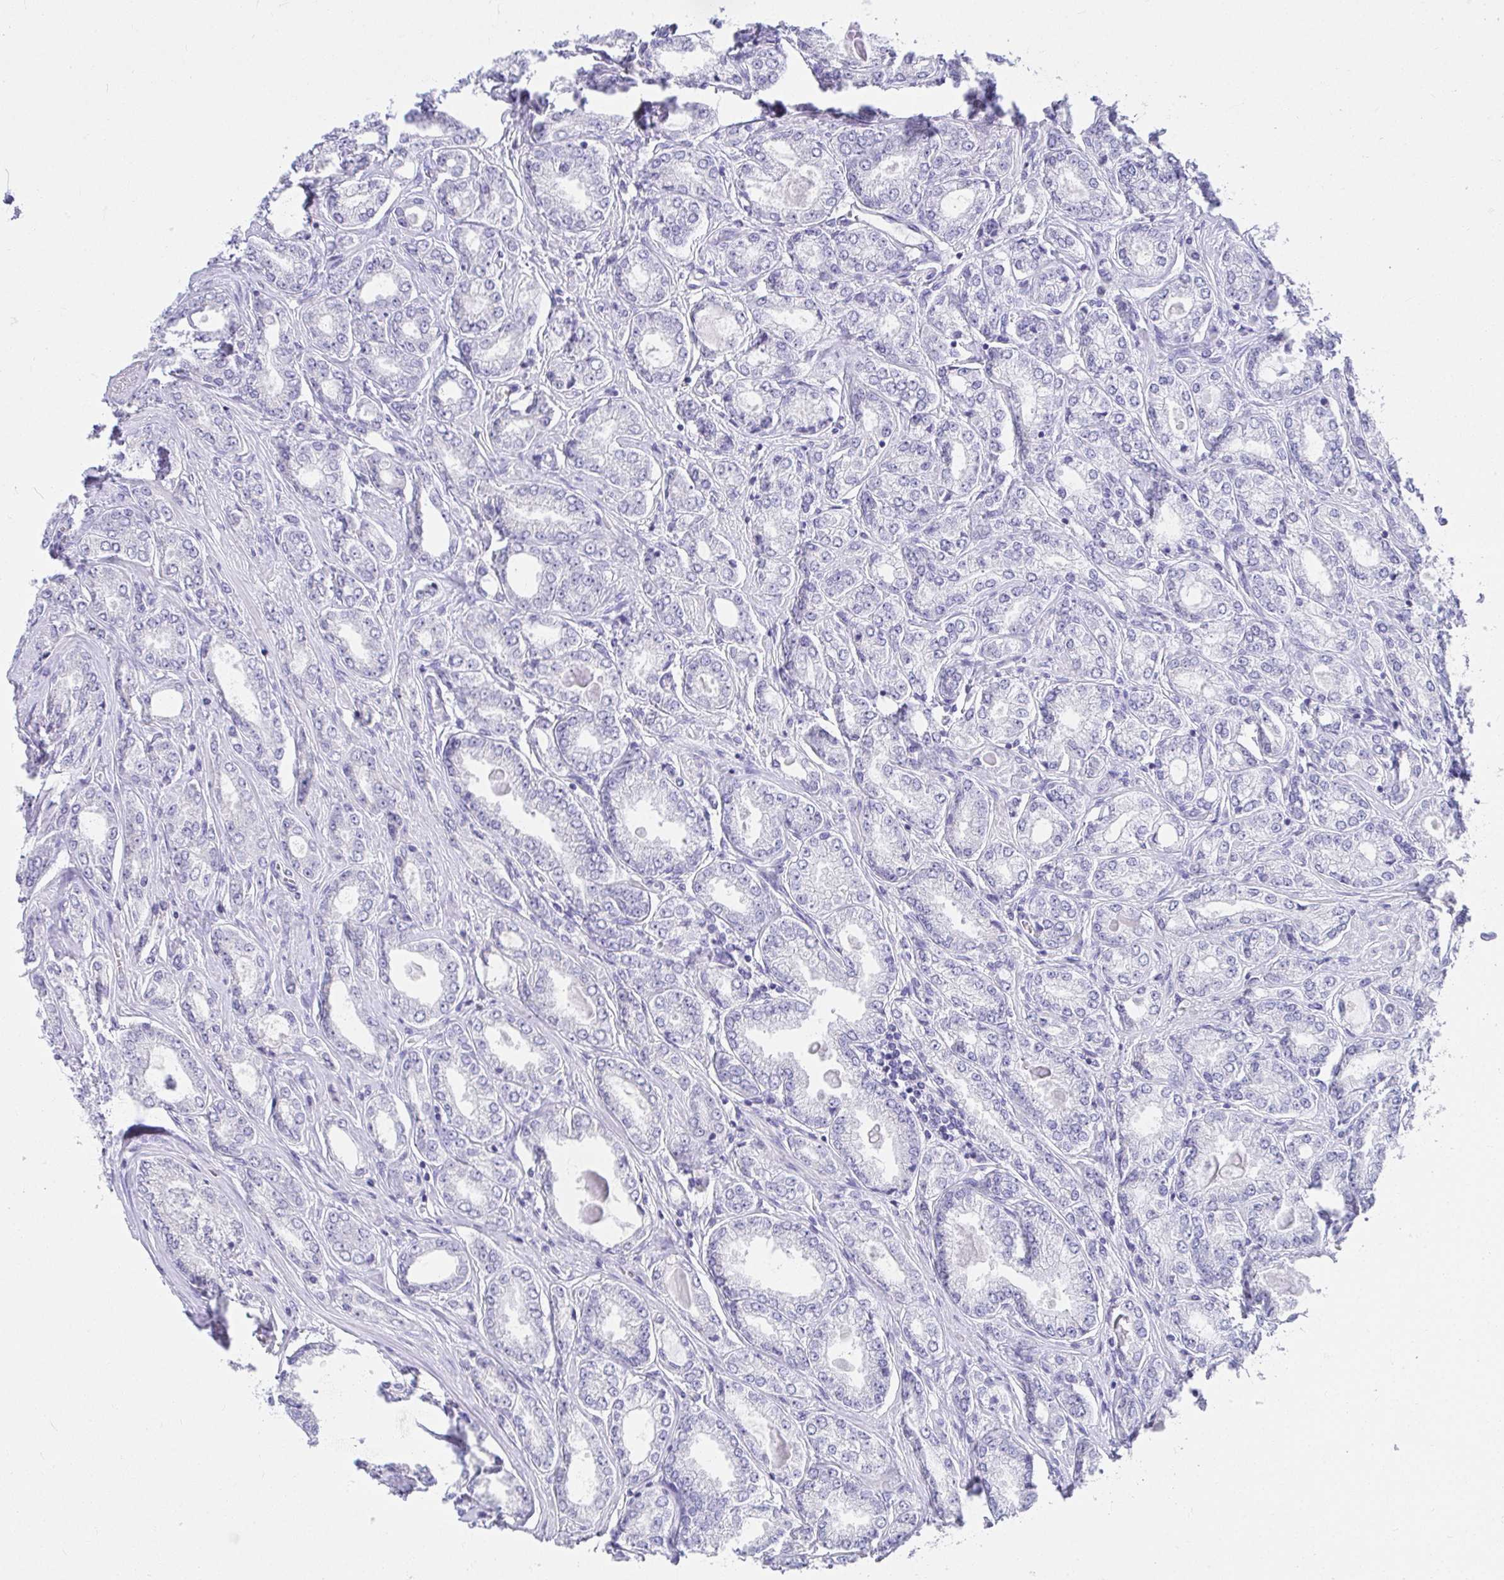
{"staining": {"intensity": "negative", "quantity": "none", "location": "none"}, "tissue": "prostate cancer", "cell_type": "Tumor cells", "image_type": "cancer", "snomed": [{"axis": "morphology", "description": "Adenocarcinoma, High grade"}, {"axis": "topography", "description": "Prostate"}], "caption": "This is an immunohistochemistry (IHC) histopathology image of human high-grade adenocarcinoma (prostate). There is no positivity in tumor cells.", "gene": "VGLL1", "patient": {"sex": "male", "age": 68}}